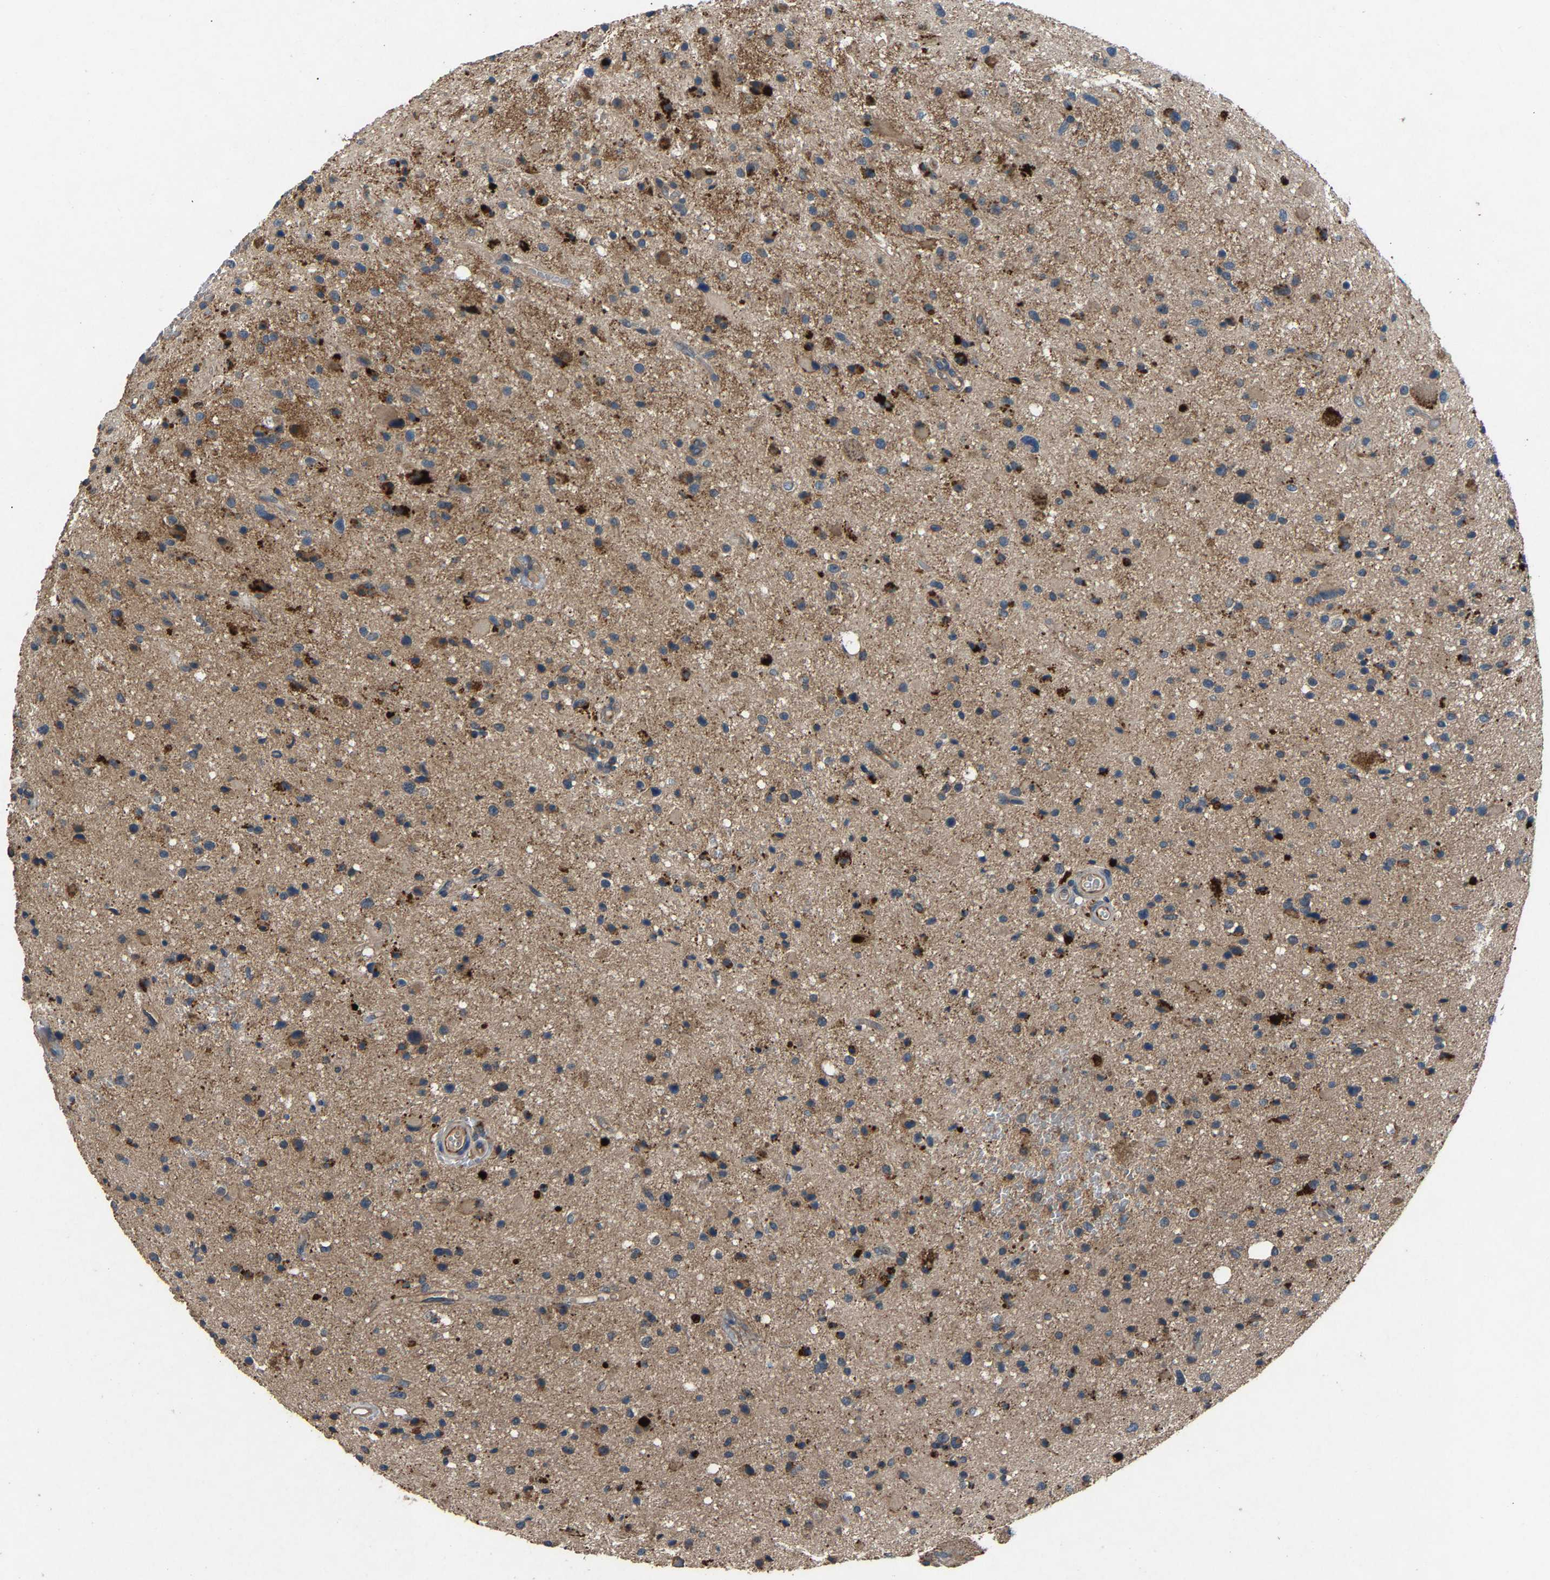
{"staining": {"intensity": "strong", "quantity": "<25%", "location": "cytoplasmic/membranous"}, "tissue": "glioma", "cell_type": "Tumor cells", "image_type": "cancer", "snomed": [{"axis": "morphology", "description": "Glioma, malignant, High grade"}, {"axis": "topography", "description": "Brain"}], "caption": "Immunohistochemistry (DAB (3,3'-diaminobenzidine)) staining of malignant glioma (high-grade) exhibits strong cytoplasmic/membranous protein positivity in about <25% of tumor cells. The staining is performed using DAB (3,3'-diaminobenzidine) brown chromogen to label protein expression. The nuclei are counter-stained blue using hematoxylin.", "gene": "PPID", "patient": {"sex": "male", "age": 33}}